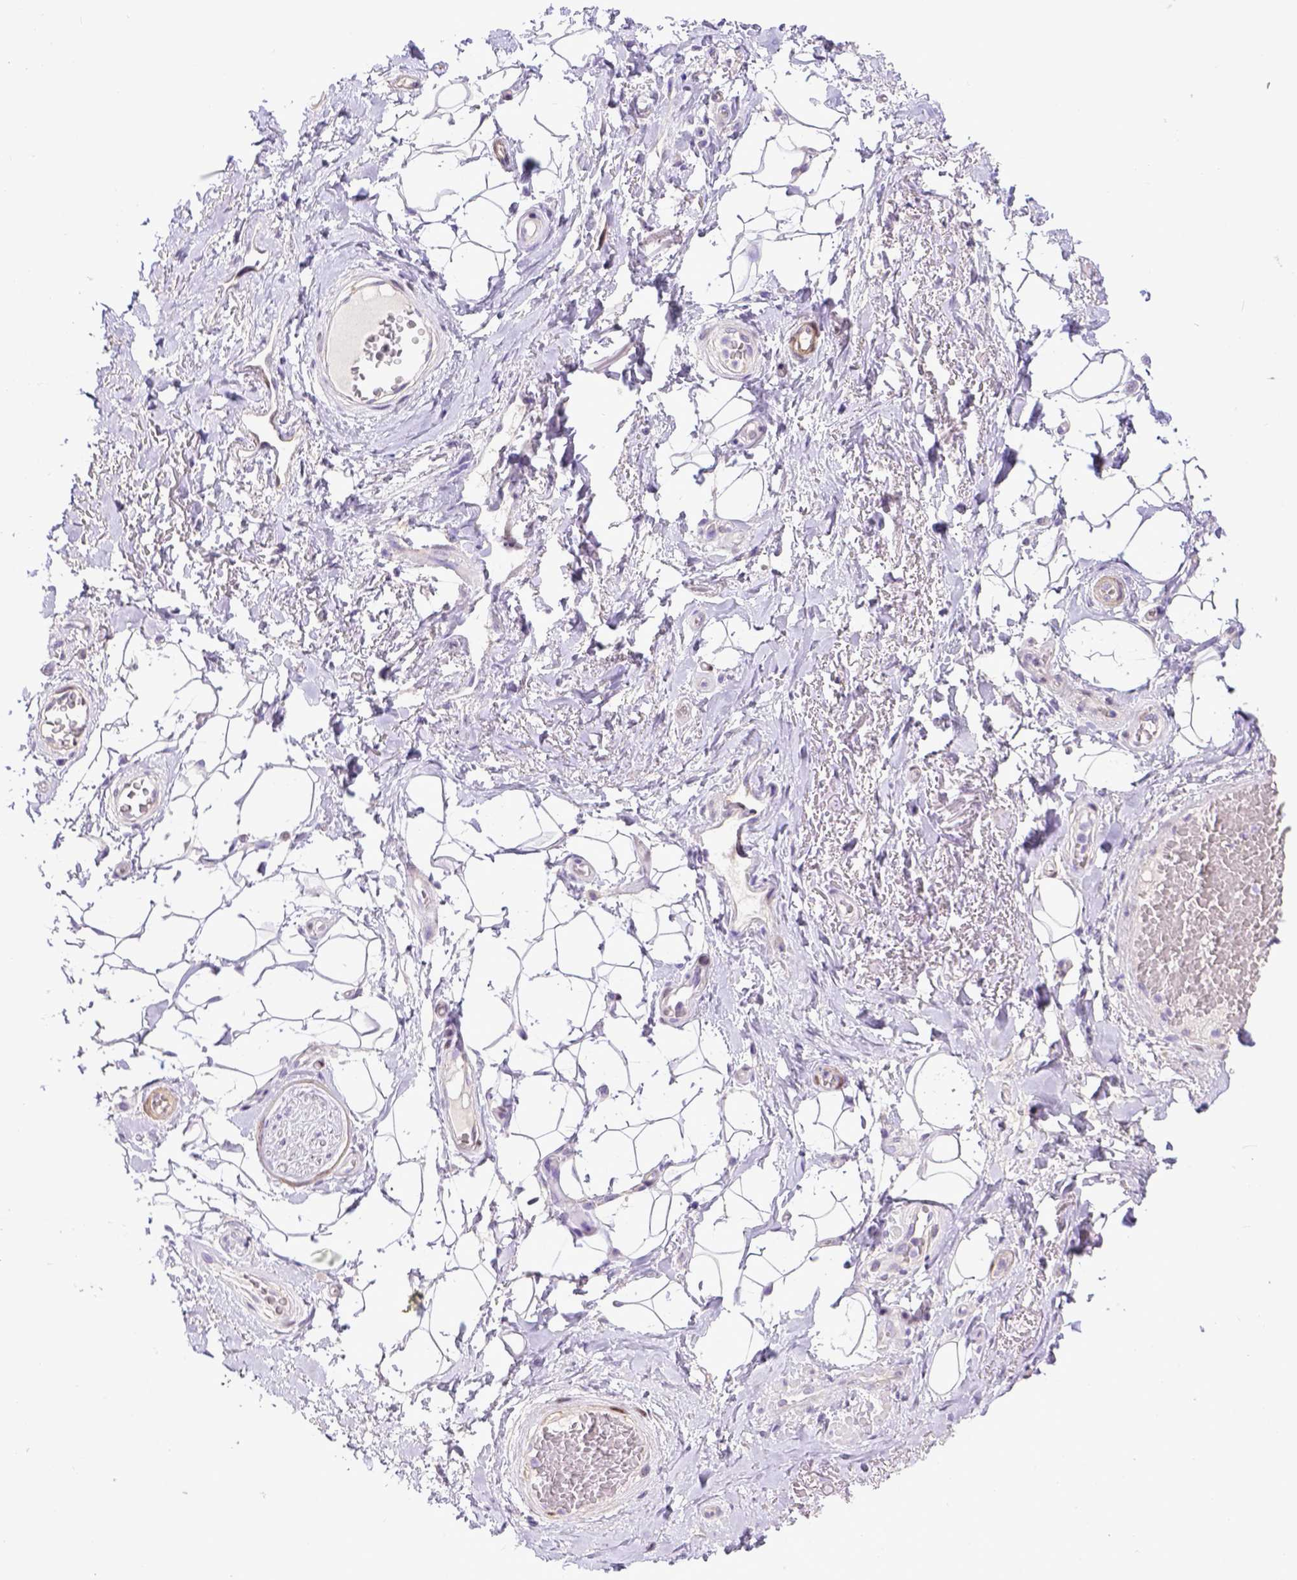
{"staining": {"intensity": "negative", "quantity": "none", "location": "none"}, "tissue": "adipose tissue", "cell_type": "Adipocytes", "image_type": "normal", "snomed": [{"axis": "morphology", "description": "Normal tissue, NOS"}, {"axis": "topography", "description": "Anal"}, {"axis": "topography", "description": "Peripheral nerve tissue"}], "caption": "The IHC image has no significant positivity in adipocytes of adipose tissue. (Immunohistochemistry, brightfield microscopy, high magnification).", "gene": "BTN1A1", "patient": {"sex": "male", "age": 53}}